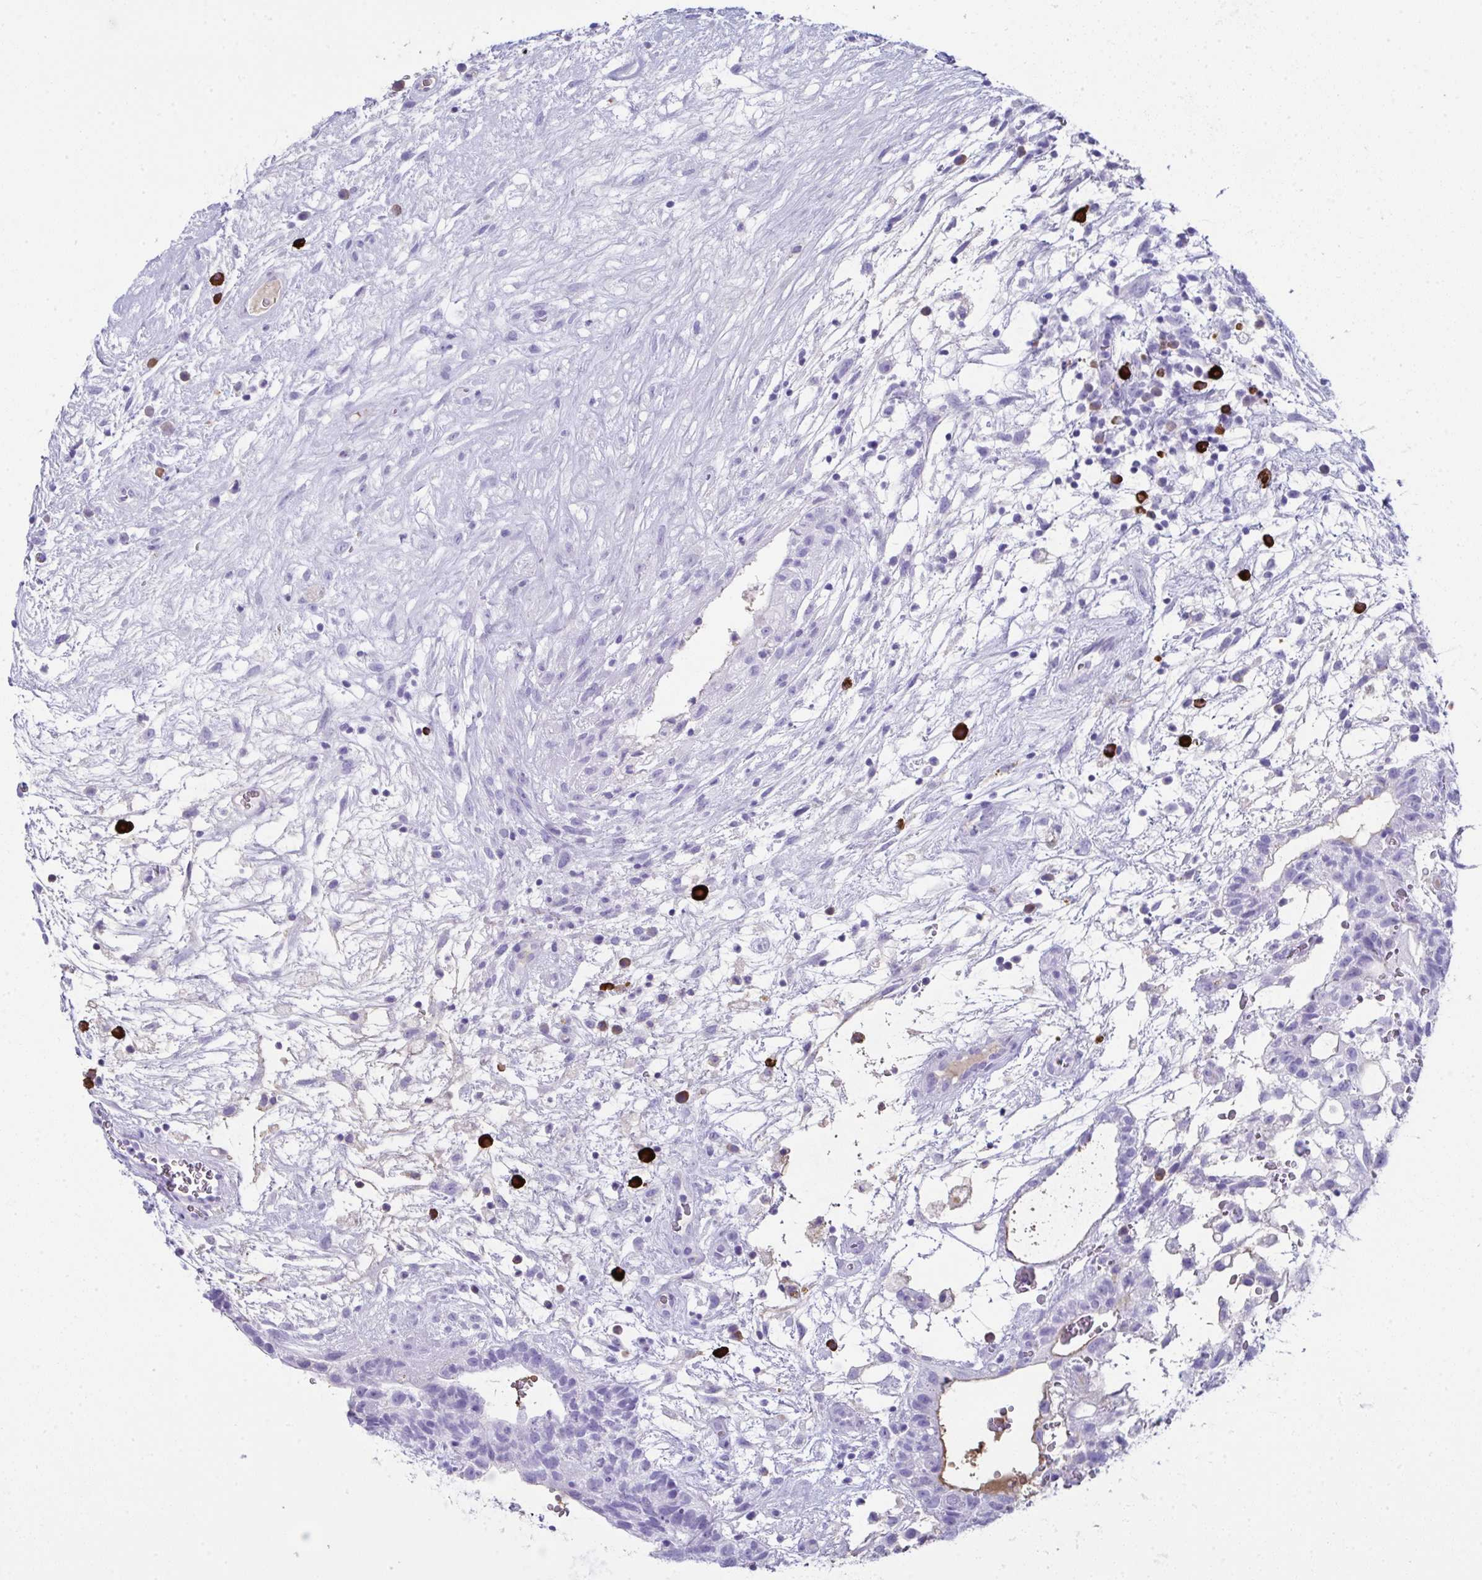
{"staining": {"intensity": "negative", "quantity": "none", "location": "none"}, "tissue": "testis cancer", "cell_type": "Tumor cells", "image_type": "cancer", "snomed": [{"axis": "morphology", "description": "Normal tissue, NOS"}, {"axis": "morphology", "description": "Carcinoma, Embryonal, NOS"}, {"axis": "topography", "description": "Testis"}], "caption": "This is an immunohistochemistry histopathology image of human testis embryonal carcinoma. There is no positivity in tumor cells.", "gene": "JCHAIN", "patient": {"sex": "male", "age": 32}}